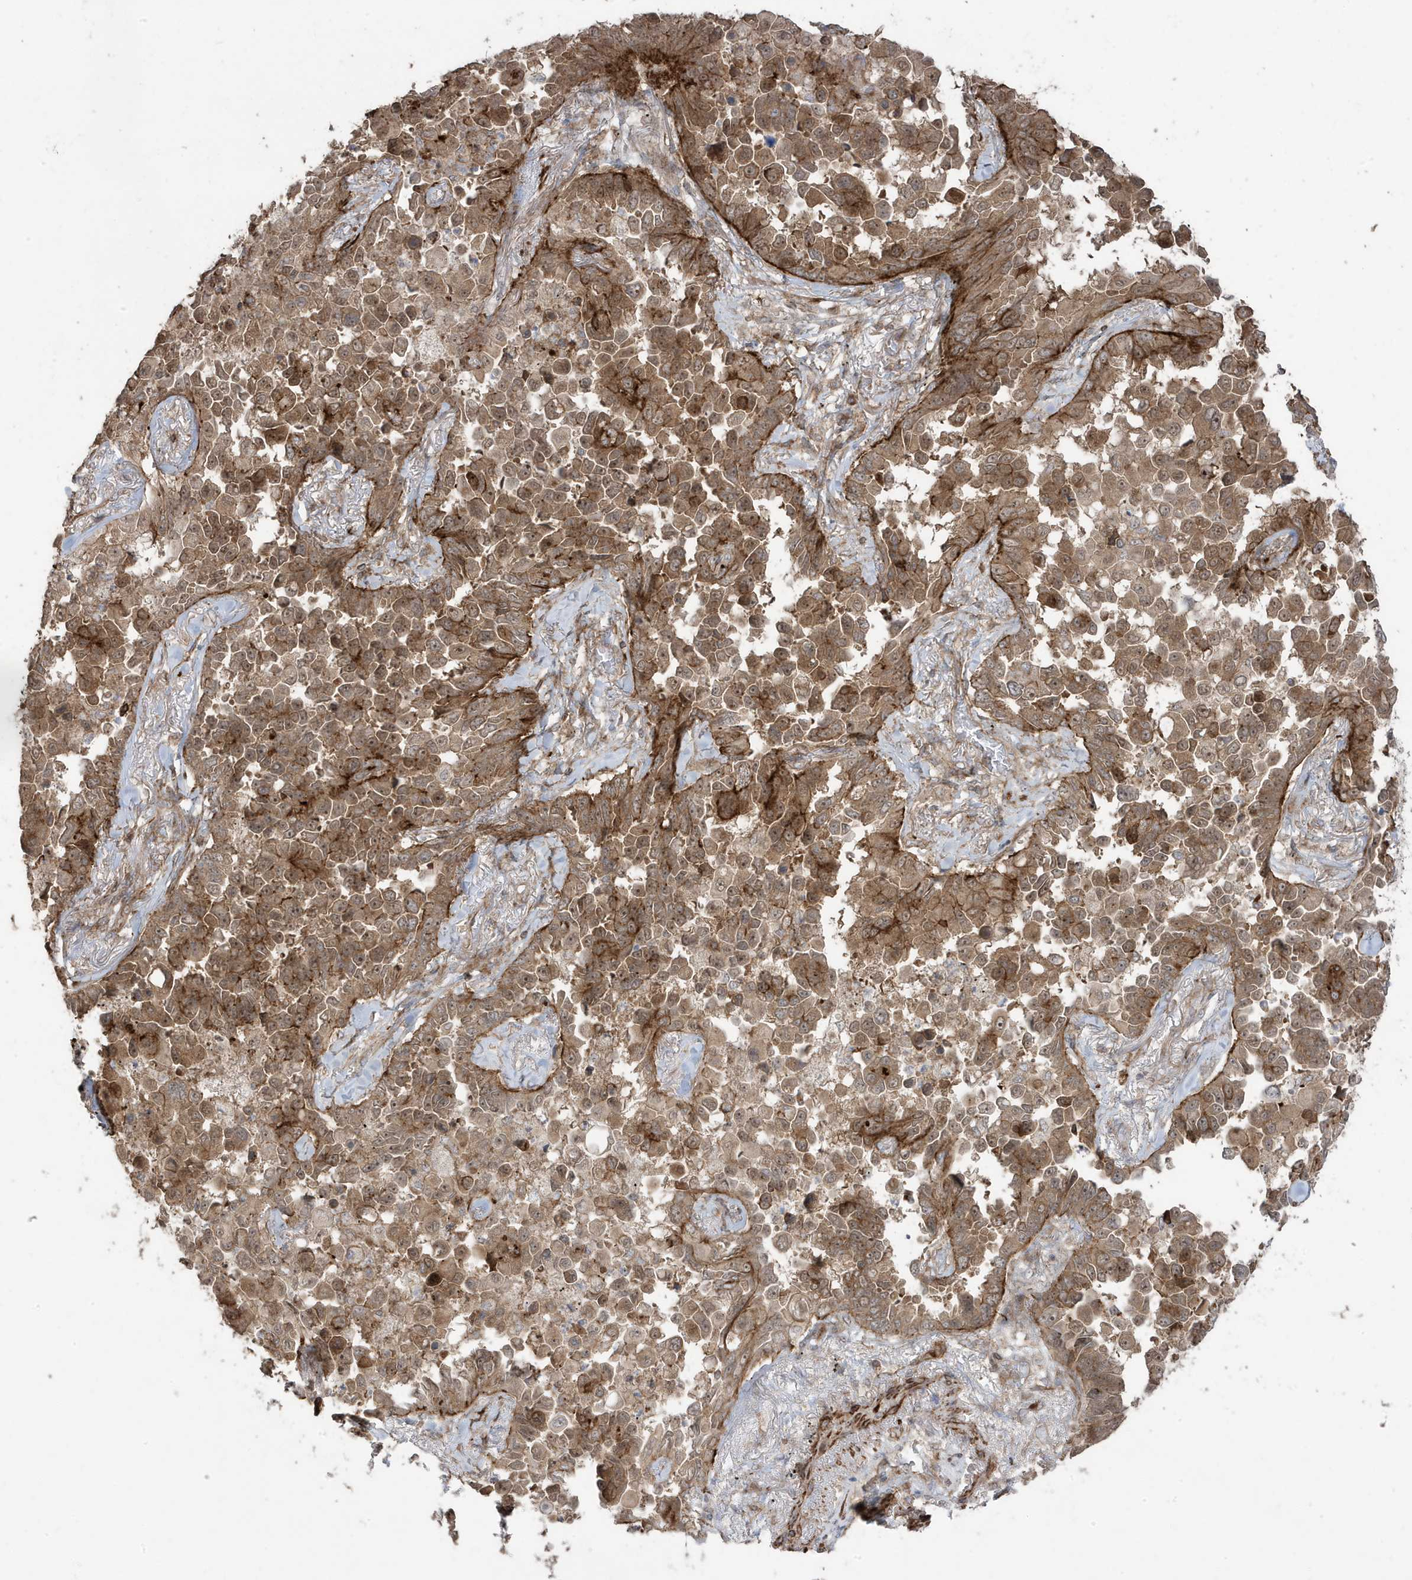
{"staining": {"intensity": "strong", "quantity": "25%-75%", "location": "cytoplasmic/membranous"}, "tissue": "lung cancer", "cell_type": "Tumor cells", "image_type": "cancer", "snomed": [{"axis": "morphology", "description": "Adenocarcinoma, NOS"}, {"axis": "topography", "description": "Lung"}], "caption": "Lung adenocarcinoma stained with immunohistochemistry reveals strong cytoplasmic/membranous expression in about 25%-75% of tumor cells.", "gene": "CETN3", "patient": {"sex": "female", "age": 67}}